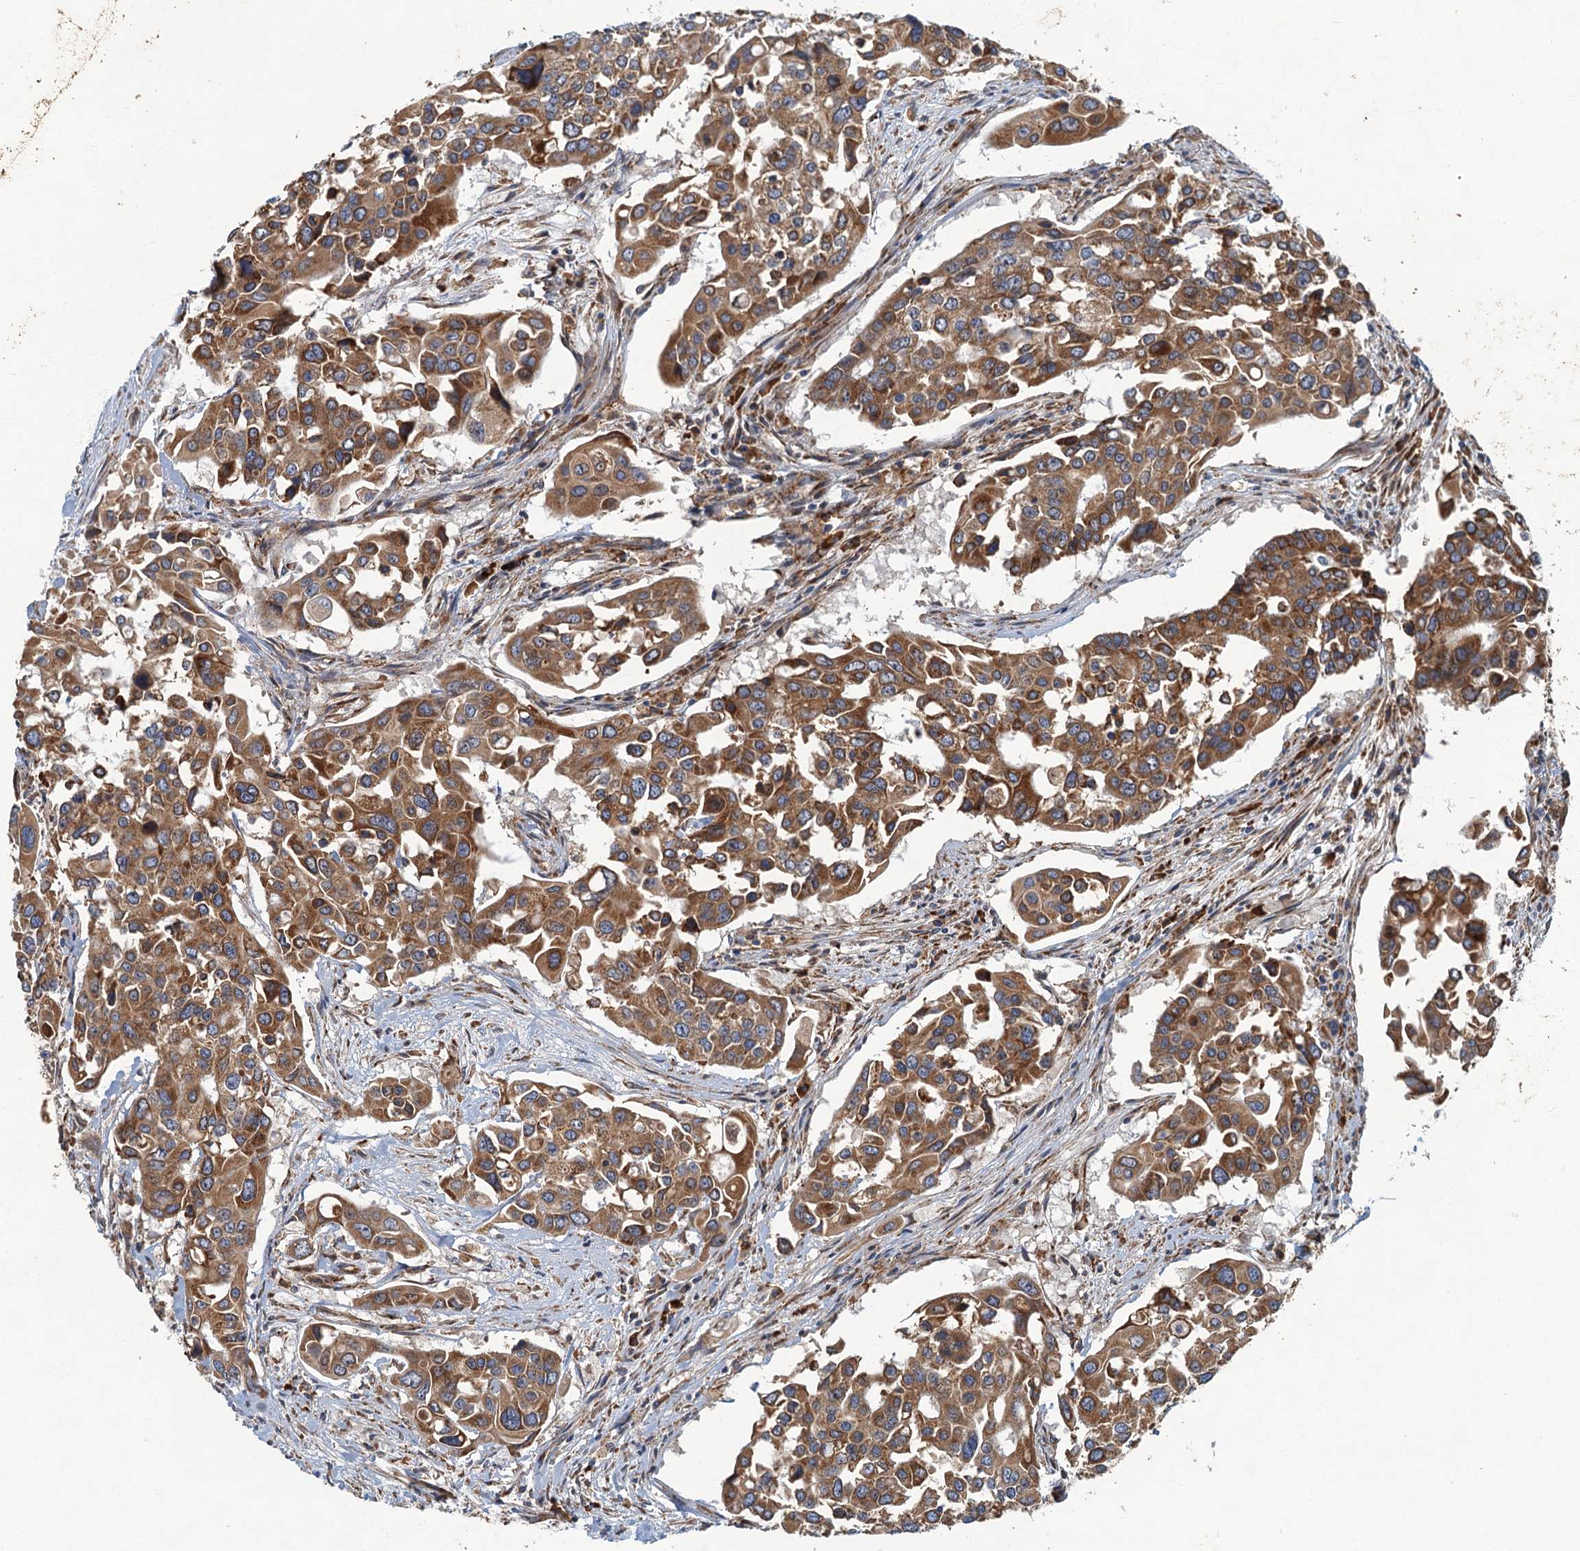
{"staining": {"intensity": "moderate", "quantity": ">75%", "location": "cytoplasmic/membranous"}, "tissue": "colorectal cancer", "cell_type": "Tumor cells", "image_type": "cancer", "snomed": [{"axis": "morphology", "description": "Adenocarcinoma, NOS"}, {"axis": "topography", "description": "Colon"}], "caption": "Colorectal cancer tissue shows moderate cytoplasmic/membranous positivity in about >75% of tumor cells, visualized by immunohistochemistry. Immunohistochemistry (ihc) stains the protein in brown and the nuclei are stained blue.", "gene": "SPDYC", "patient": {"sex": "male", "age": 77}}